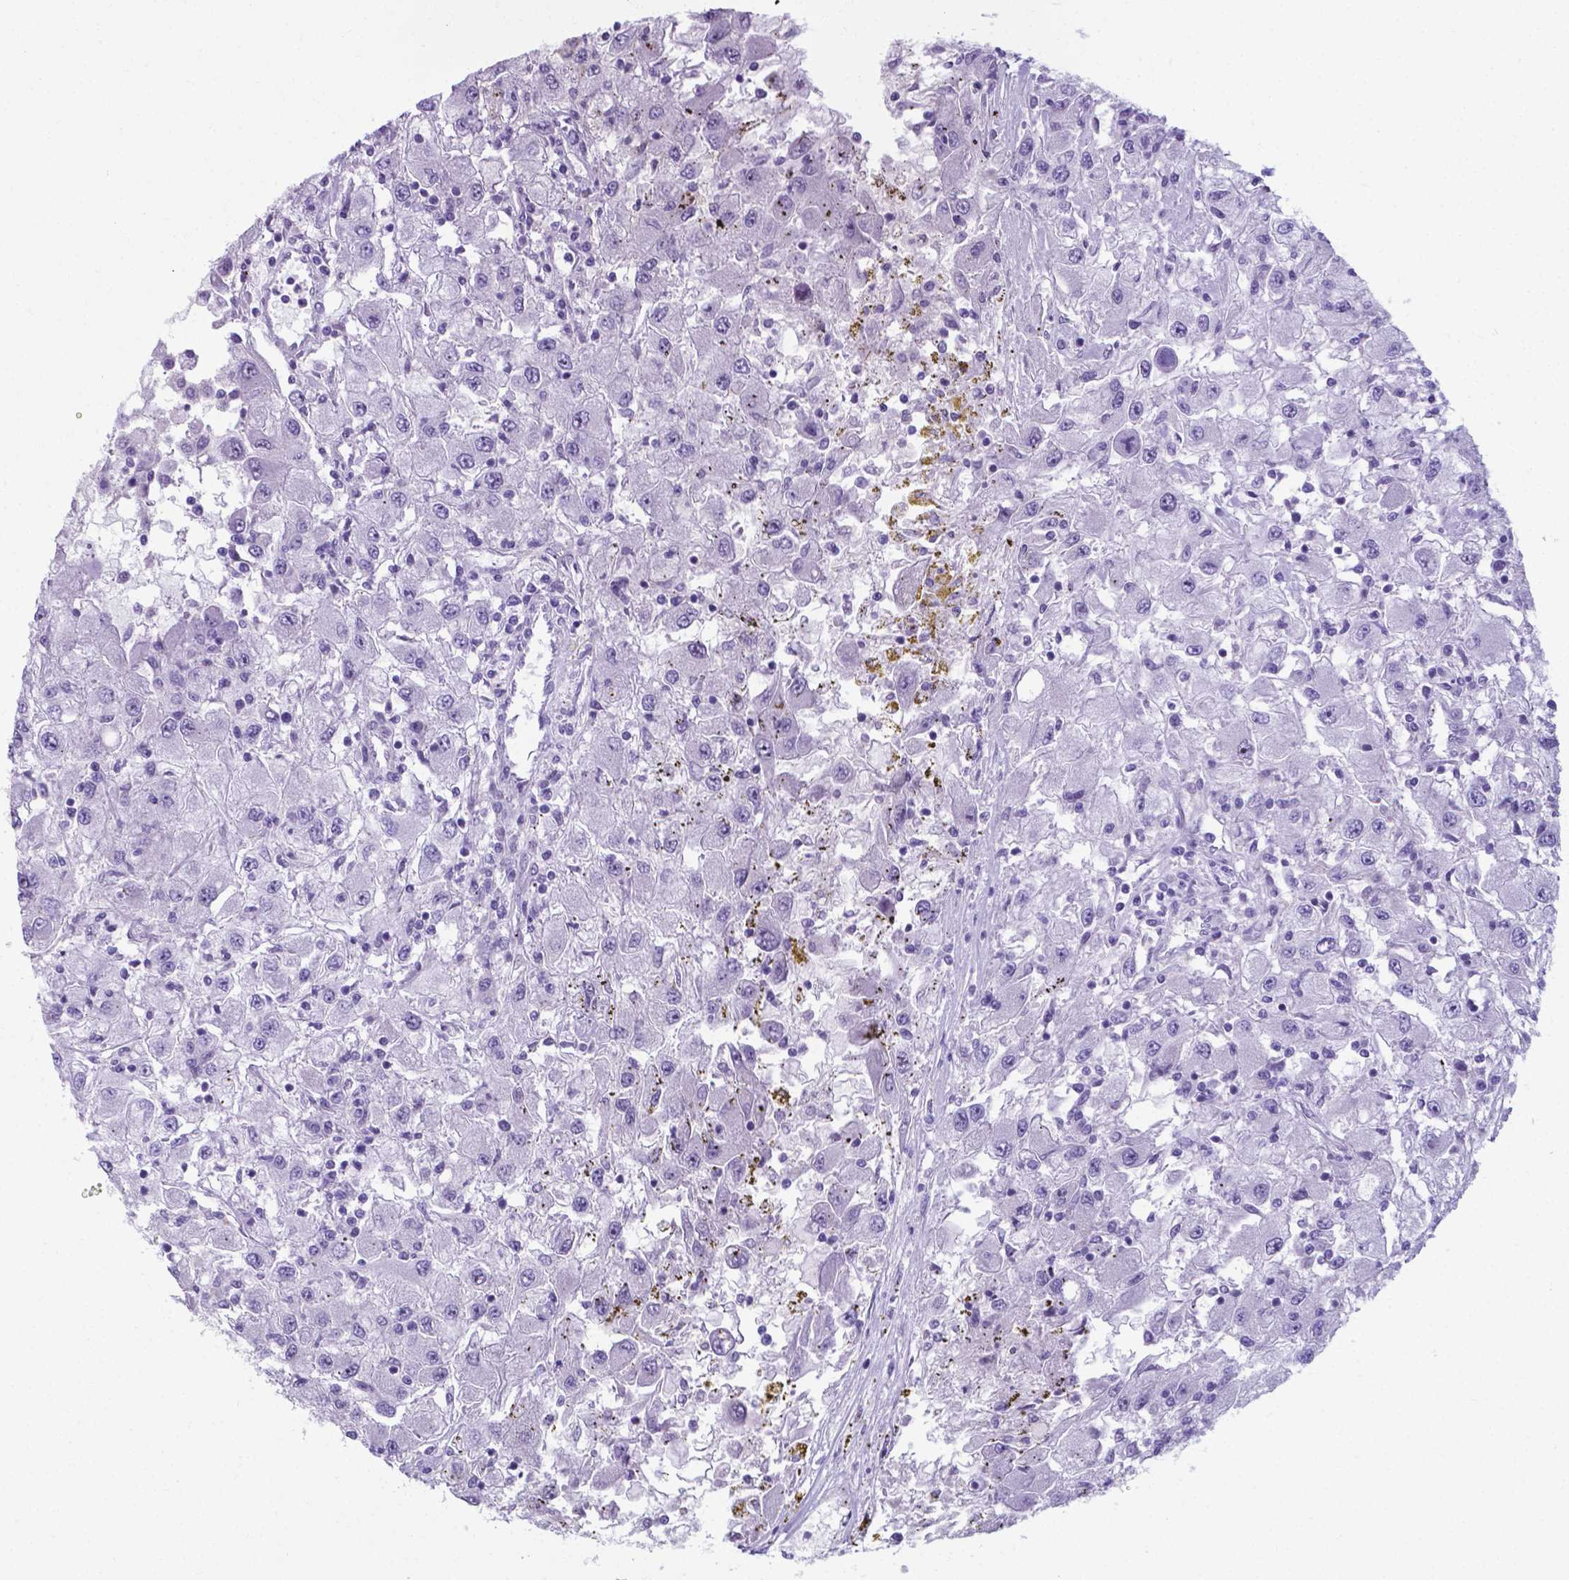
{"staining": {"intensity": "negative", "quantity": "none", "location": "none"}, "tissue": "renal cancer", "cell_type": "Tumor cells", "image_type": "cancer", "snomed": [{"axis": "morphology", "description": "Adenocarcinoma, NOS"}, {"axis": "topography", "description": "Kidney"}], "caption": "Histopathology image shows no protein positivity in tumor cells of renal cancer tissue.", "gene": "AP5B1", "patient": {"sex": "female", "age": 67}}